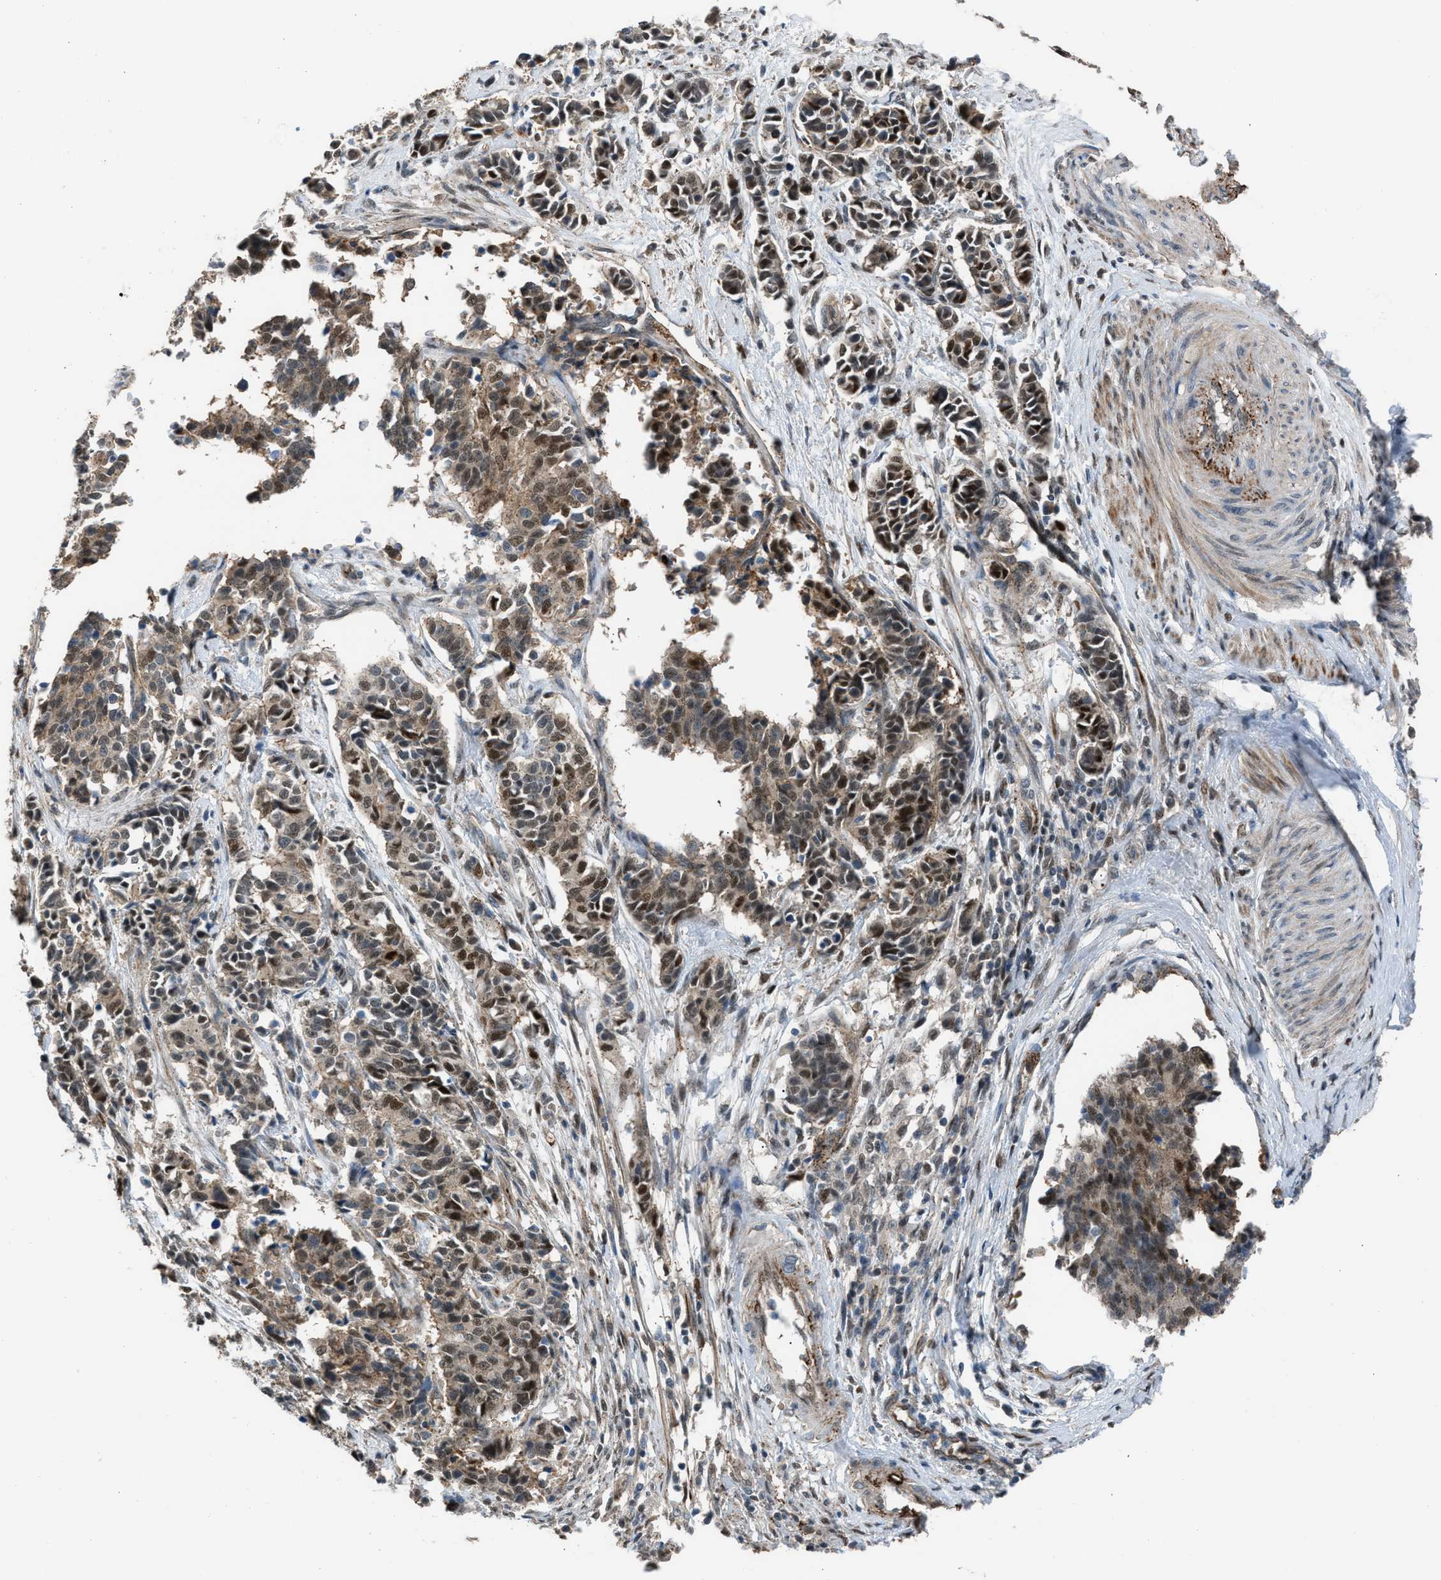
{"staining": {"intensity": "strong", "quantity": "25%-75%", "location": "cytoplasmic/membranous,nuclear"}, "tissue": "cervical cancer", "cell_type": "Tumor cells", "image_type": "cancer", "snomed": [{"axis": "morphology", "description": "Normal tissue, NOS"}, {"axis": "morphology", "description": "Squamous cell carcinoma, NOS"}, {"axis": "topography", "description": "Cervix"}], "caption": "Protein staining of cervical cancer tissue exhibits strong cytoplasmic/membranous and nuclear positivity in approximately 25%-75% of tumor cells.", "gene": "CRTC1", "patient": {"sex": "female", "age": 35}}